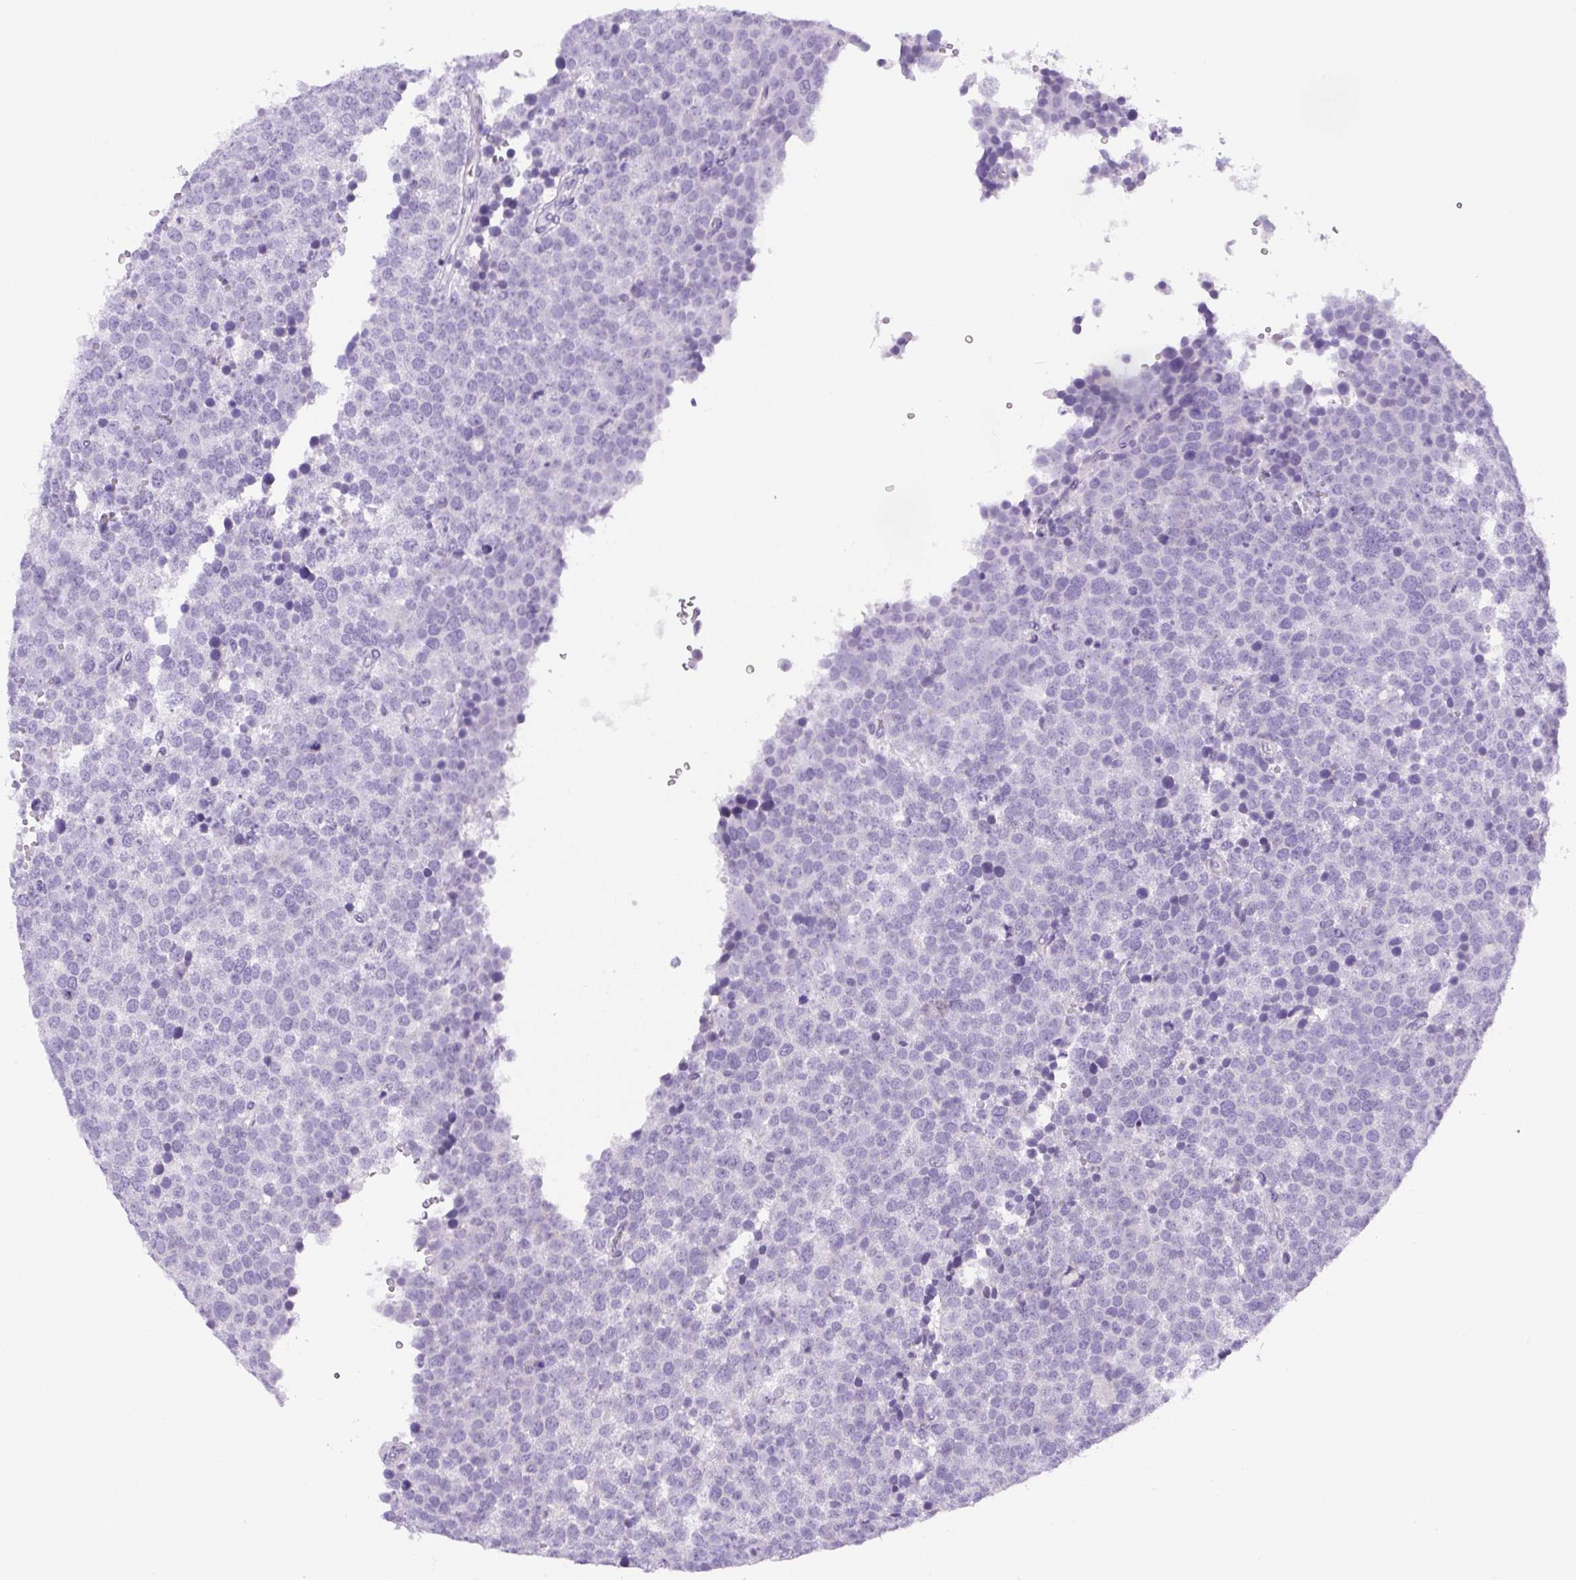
{"staining": {"intensity": "negative", "quantity": "none", "location": "none"}, "tissue": "testis cancer", "cell_type": "Tumor cells", "image_type": "cancer", "snomed": [{"axis": "morphology", "description": "Seminoma, NOS"}, {"axis": "topography", "description": "Testis"}], "caption": "DAB immunohistochemical staining of human seminoma (testis) exhibits no significant positivity in tumor cells. The staining is performed using DAB (3,3'-diaminobenzidine) brown chromogen with nuclei counter-stained in using hematoxylin.", "gene": "UBL3", "patient": {"sex": "male", "age": 71}}